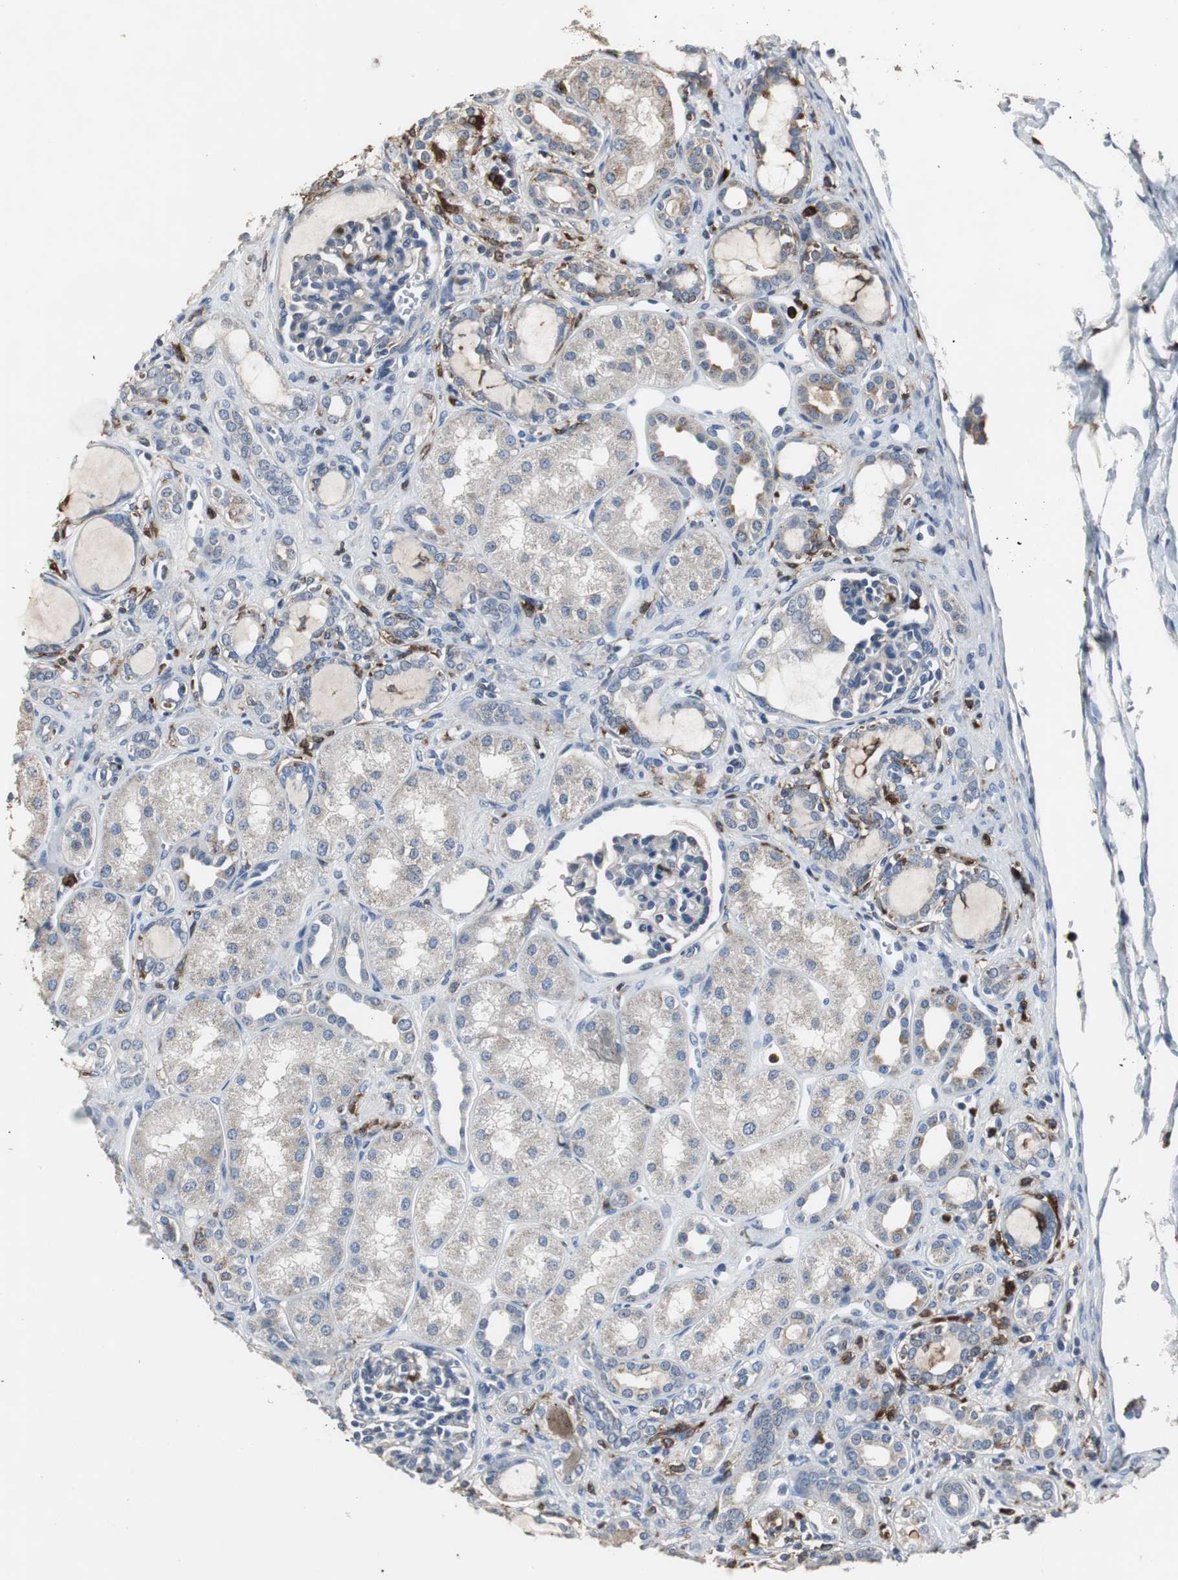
{"staining": {"intensity": "negative", "quantity": "none", "location": "none"}, "tissue": "kidney", "cell_type": "Cells in glomeruli", "image_type": "normal", "snomed": [{"axis": "morphology", "description": "Normal tissue, NOS"}, {"axis": "topography", "description": "Kidney"}], "caption": "Micrograph shows no protein positivity in cells in glomeruli of benign kidney. (Brightfield microscopy of DAB IHC at high magnification).", "gene": "NCF2", "patient": {"sex": "male", "age": 7}}